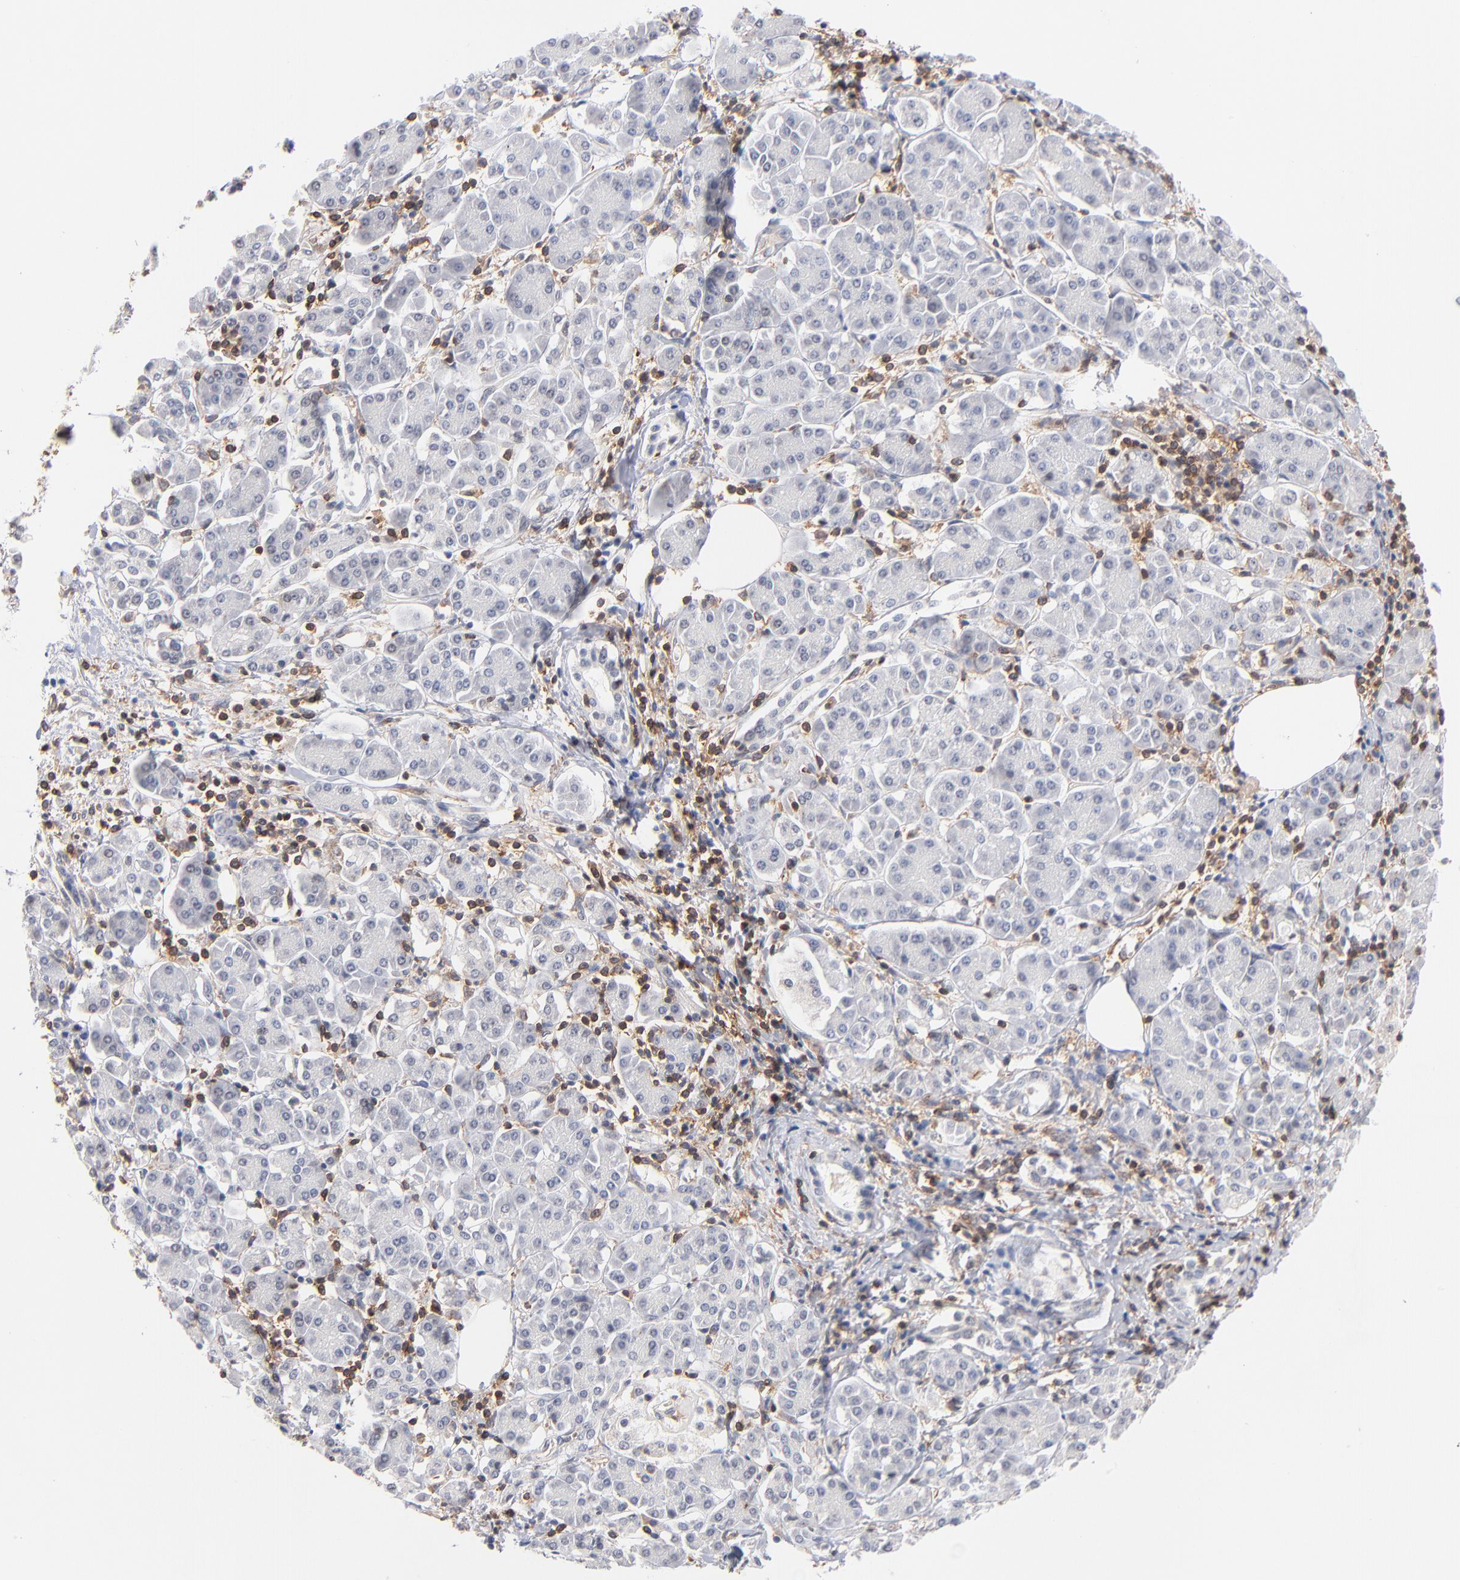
{"staining": {"intensity": "negative", "quantity": "none", "location": "none"}, "tissue": "pancreatic cancer", "cell_type": "Tumor cells", "image_type": "cancer", "snomed": [{"axis": "morphology", "description": "Adenocarcinoma, NOS"}, {"axis": "topography", "description": "Pancreas"}], "caption": "High magnification brightfield microscopy of pancreatic cancer stained with DAB (brown) and counterstained with hematoxylin (blue): tumor cells show no significant staining.", "gene": "WIPF1", "patient": {"sex": "female", "age": 57}}